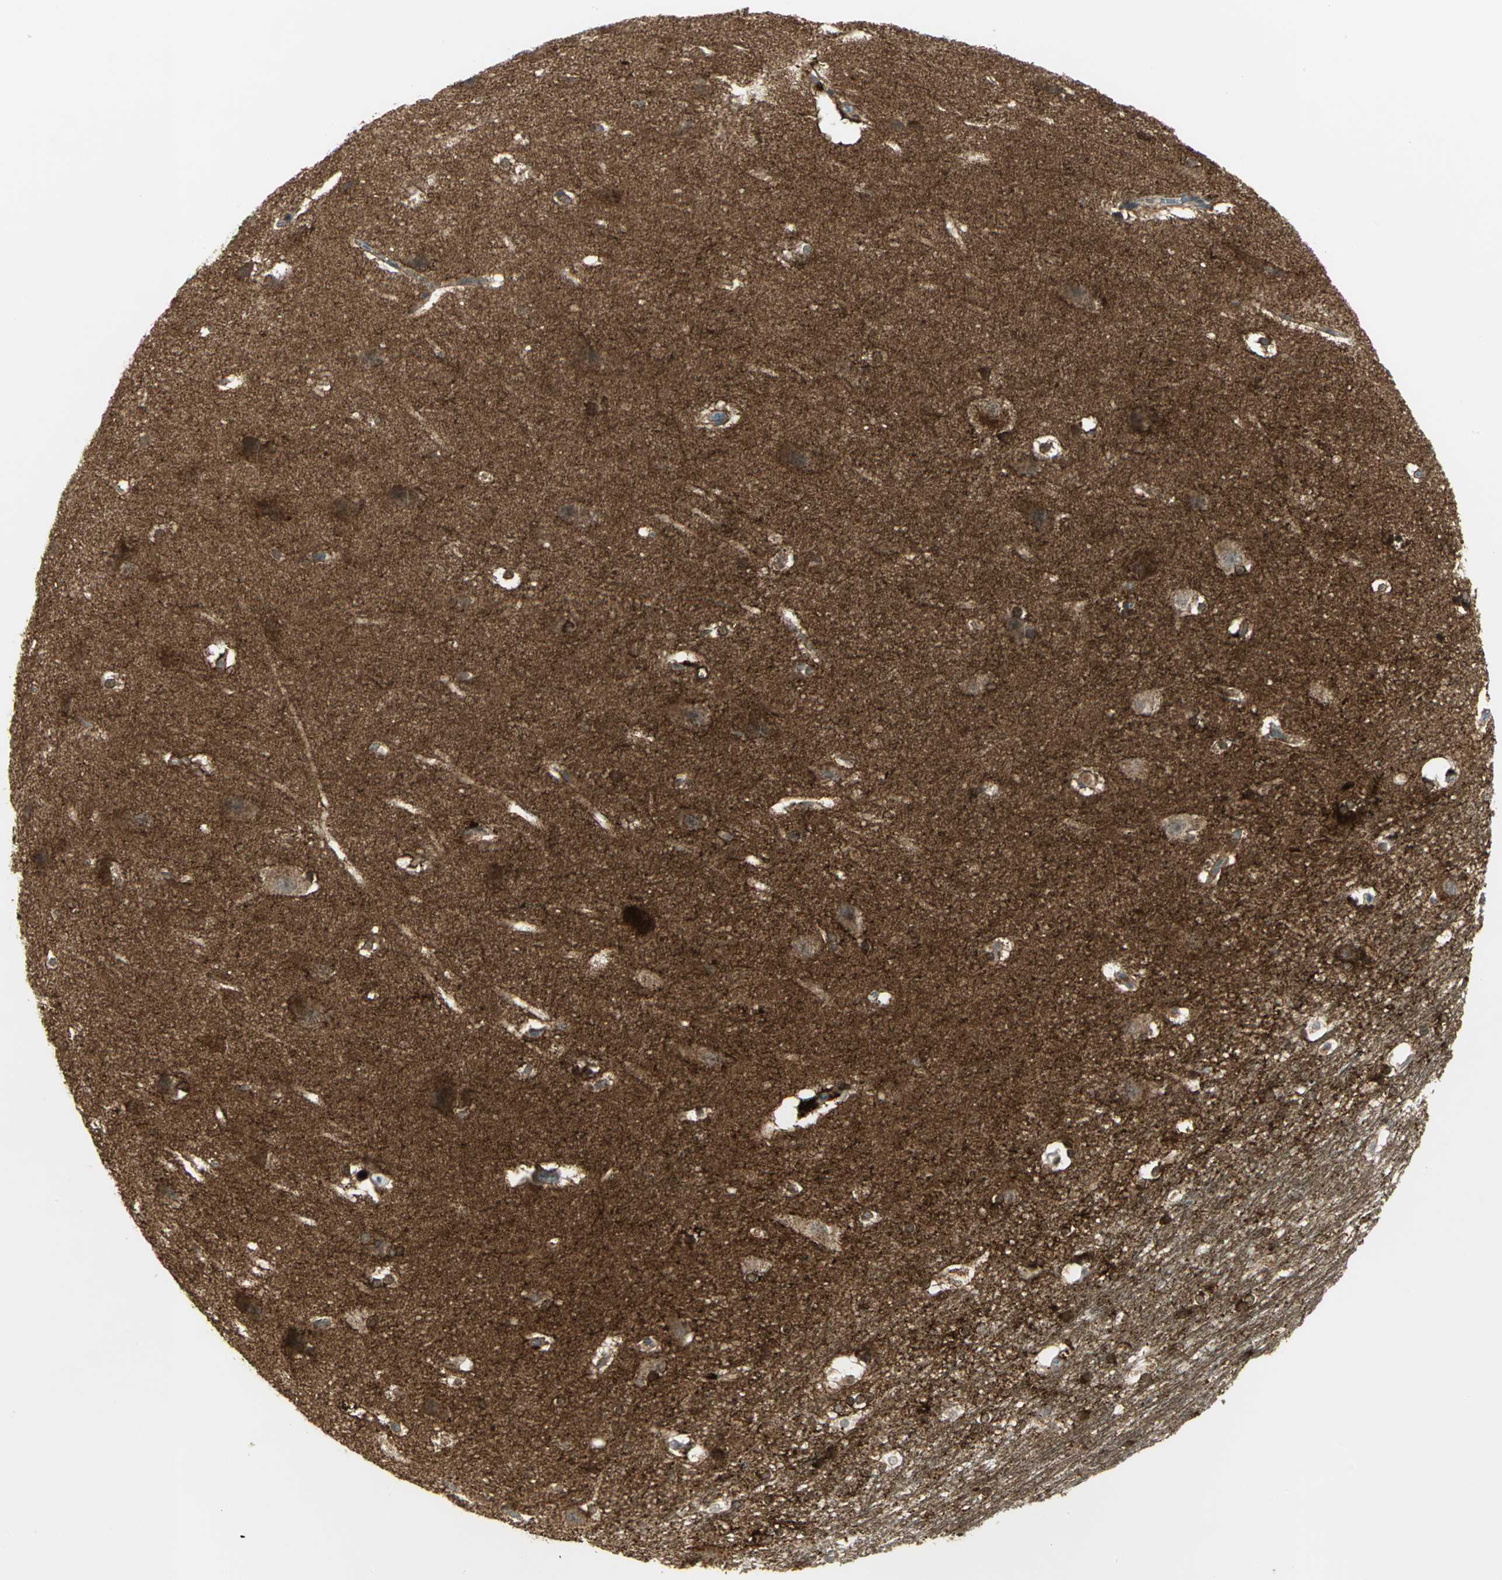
{"staining": {"intensity": "strong", "quantity": ">75%", "location": "cytoplasmic/membranous"}, "tissue": "hippocampus", "cell_type": "Glial cells", "image_type": "normal", "snomed": [{"axis": "morphology", "description": "Normal tissue, NOS"}, {"axis": "topography", "description": "Hippocampus"}], "caption": "A brown stain shows strong cytoplasmic/membranous staining of a protein in glial cells of unremarkable hippocampus.", "gene": "MAPK8IP3", "patient": {"sex": "female", "age": 19}}